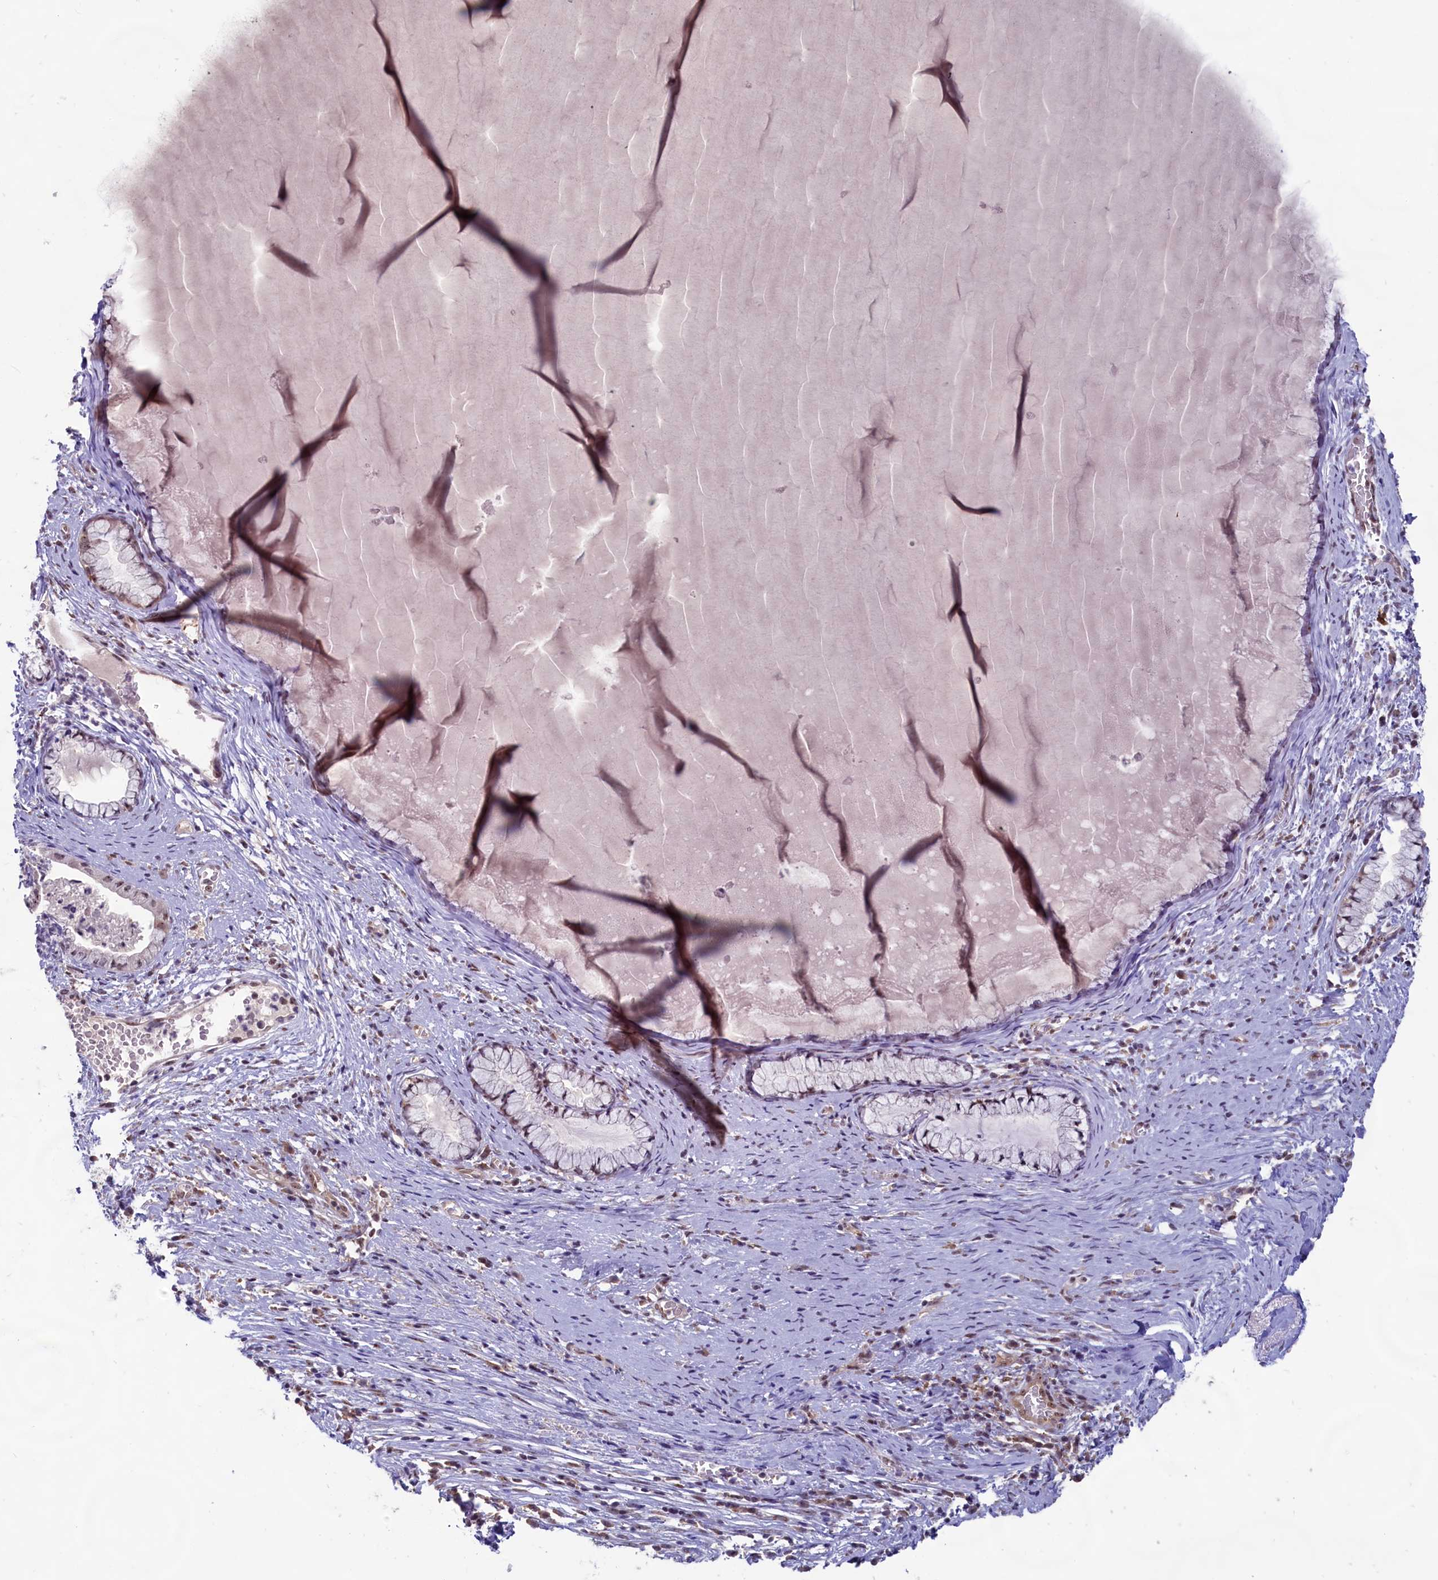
{"staining": {"intensity": "moderate", "quantity": "<25%", "location": "nuclear"}, "tissue": "cervix", "cell_type": "Glandular cells", "image_type": "normal", "snomed": [{"axis": "morphology", "description": "Normal tissue, NOS"}, {"axis": "topography", "description": "Cervix"}], "caption": "Unremarkable cervix displays moderate nuclear expression in approximately <25% of glandular cells, visualized by immunohistochemistry.", "gene": "C1D", "patient": {"sex": "female", "age": 42}}